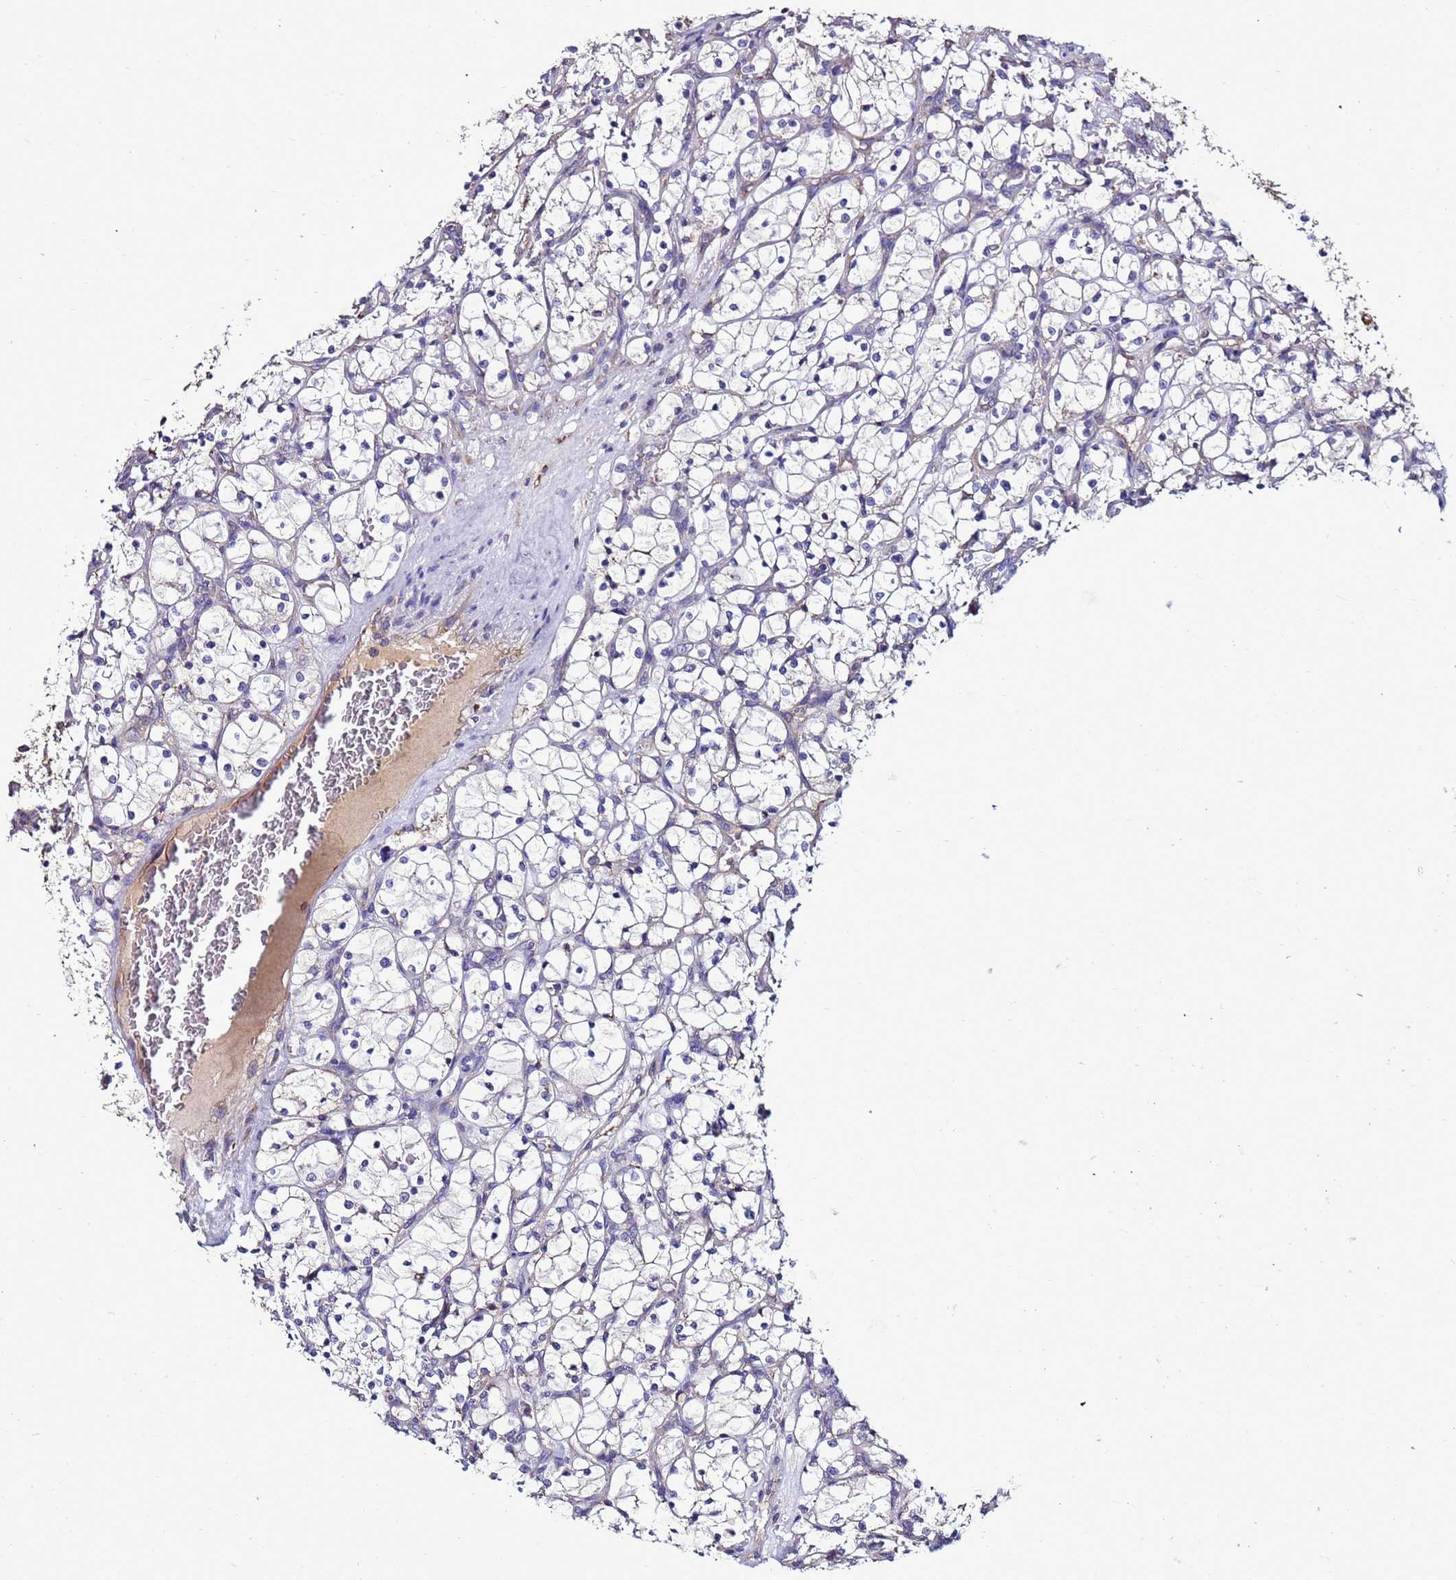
{"staining": {"intensity": "weak", "quantity": "<25%", "location": "cytoplasmic/membranous"}, "tissue": "renal cancer", "cell_type": "Tumor cells", "image_type": "cancer", "snomed": [{"axis": "morphology", "description": "Adenocarcinoma, NOS"}, {"axis": "topography", "description": "Kidney"}], "caption": "This is an immunohistochemistry photomicrograph of human renal cancer (adenocarcinoma). There is no positivity in tumor cells.", "gene": "ANTKMT", "patient": {"sex": "female", "age": 69}}